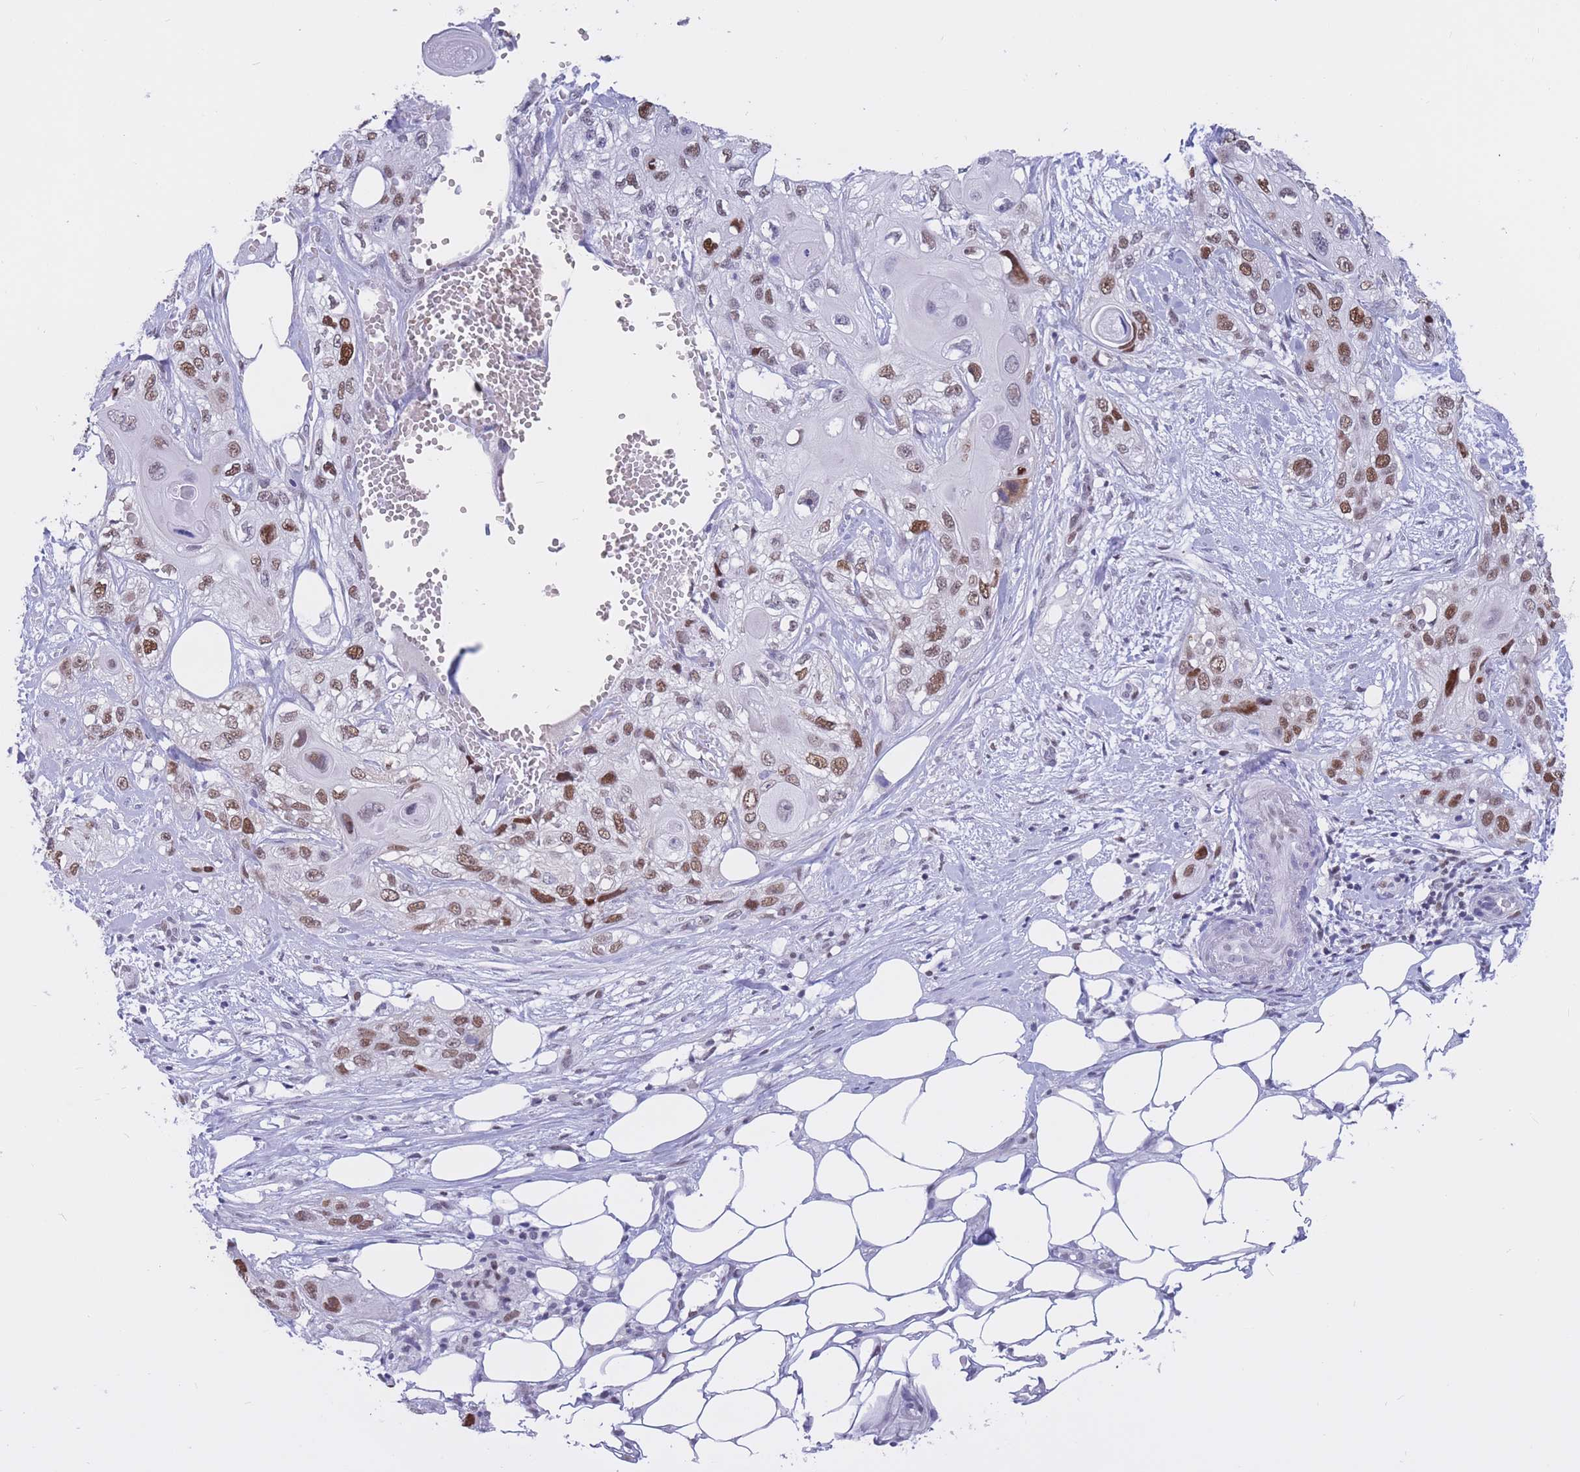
{"staining": {"intensity": "strong", "quantity": ">75%", "location": "nuclear"}, "tissue": "skin cancer", "cell_type": "Tumor cells", "image_type": "cancer", "snomed": [{"axis": "morphology", "description": "Normal tissue, NOS"}, {"axis": "morphology", "description": "Squamous cell carcinoma, NOS"}, {"axis": "topography", "description": "Skin"}], "caption": "Strong nuclear protein expression is appreciated in about >75% of tumor cells in skin squamous cell carcinoma.", "gene": "NASP", "patient": {"sex": "male", "age": 72}}